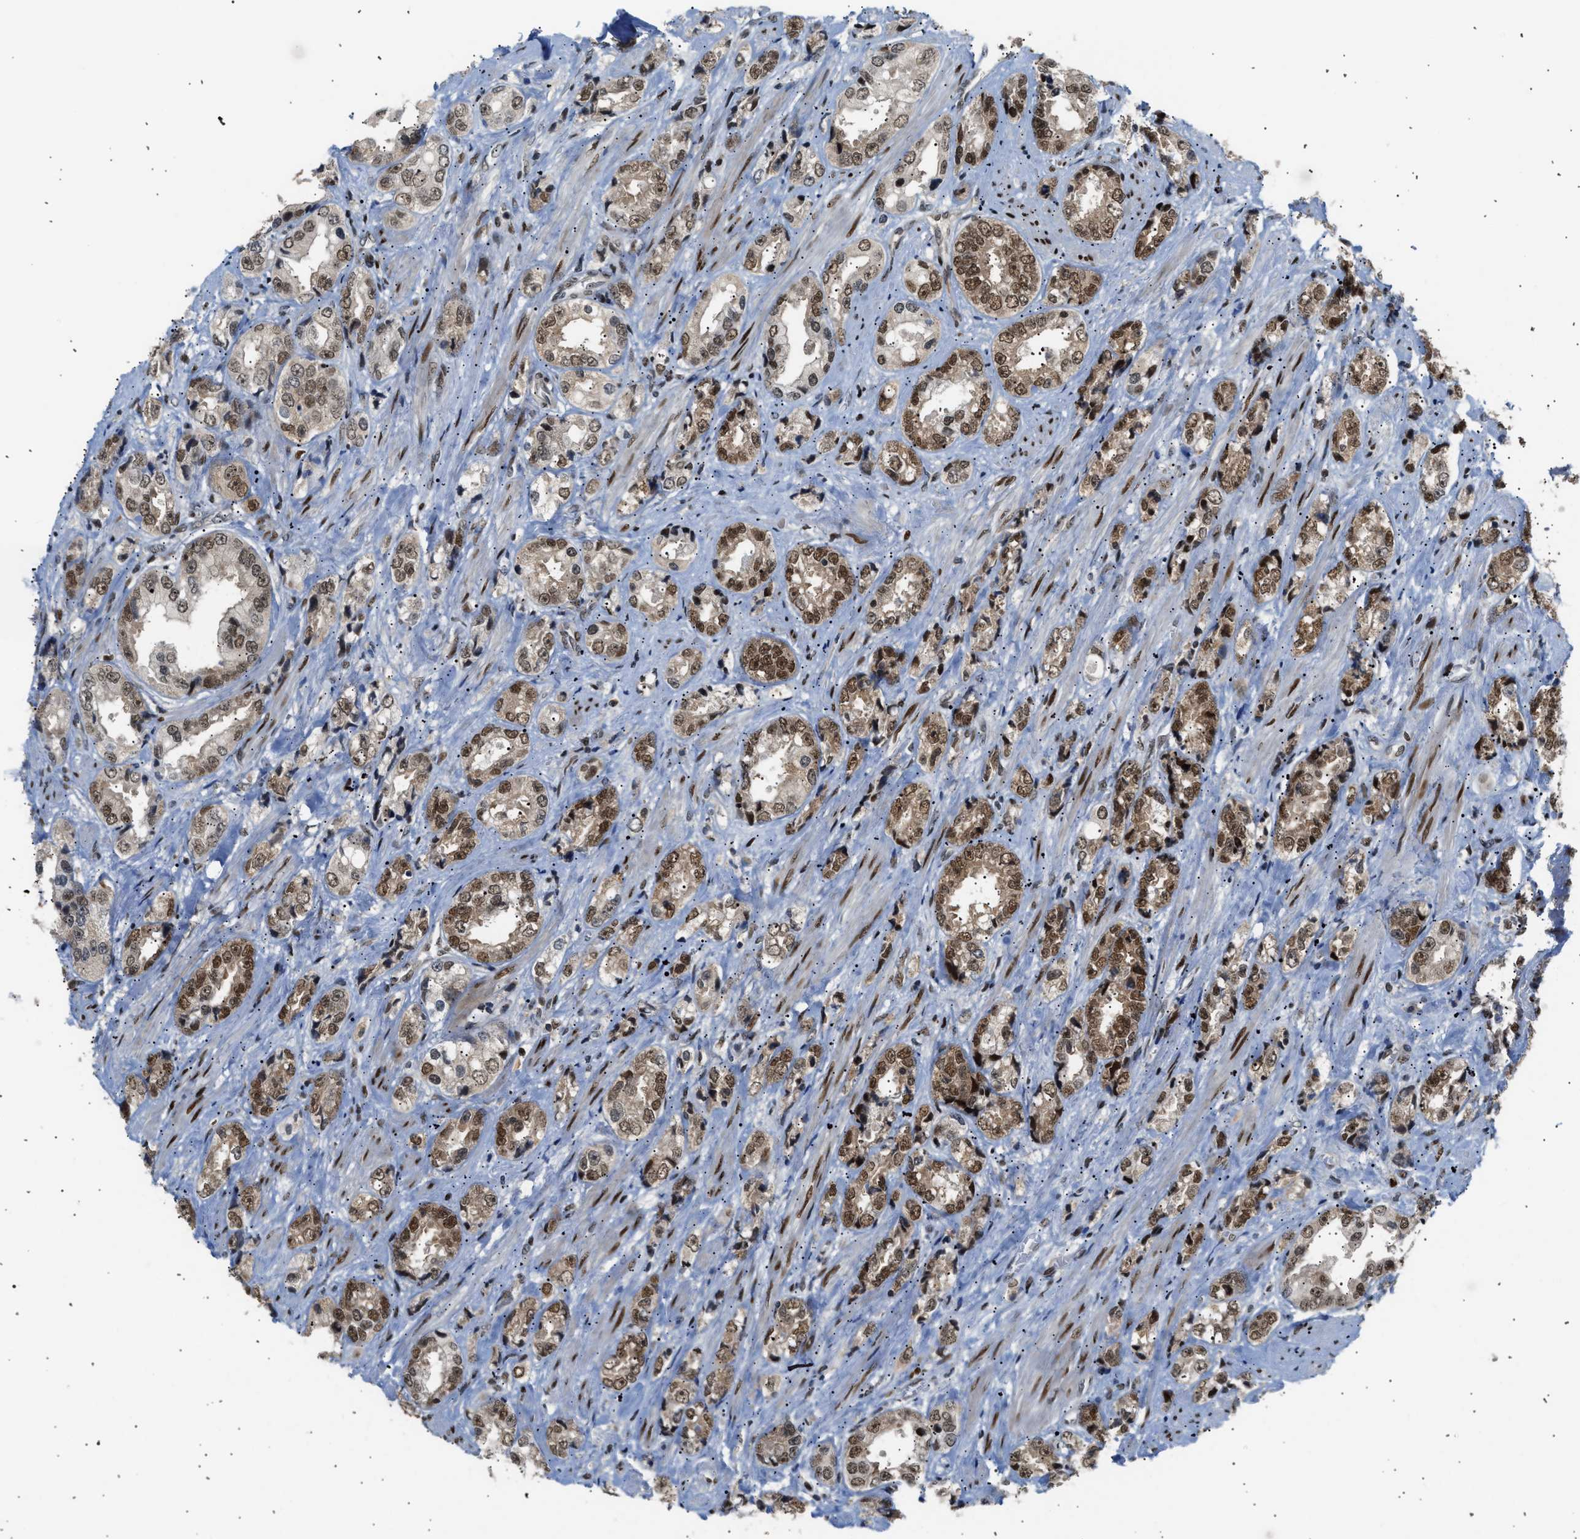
{"staining": {"intensity": "moderate", "quantity": ">75%", "location": "nuclear"}, "tissue": "prostate cancer", "cell_type": "Tumor cells", "image_type": "cancer", "snomed": [{"axis": "morphology", "description": "Adenocarcinoma, High grade"}, {"axis": "topography", "description": "Prostate"}], "caption": "Prostate cancer stained for a protein shows moderate nuclear positivity in tumor cells.", "gene": "SSBP2", "patient": {"sex": "male", "age": 61}}